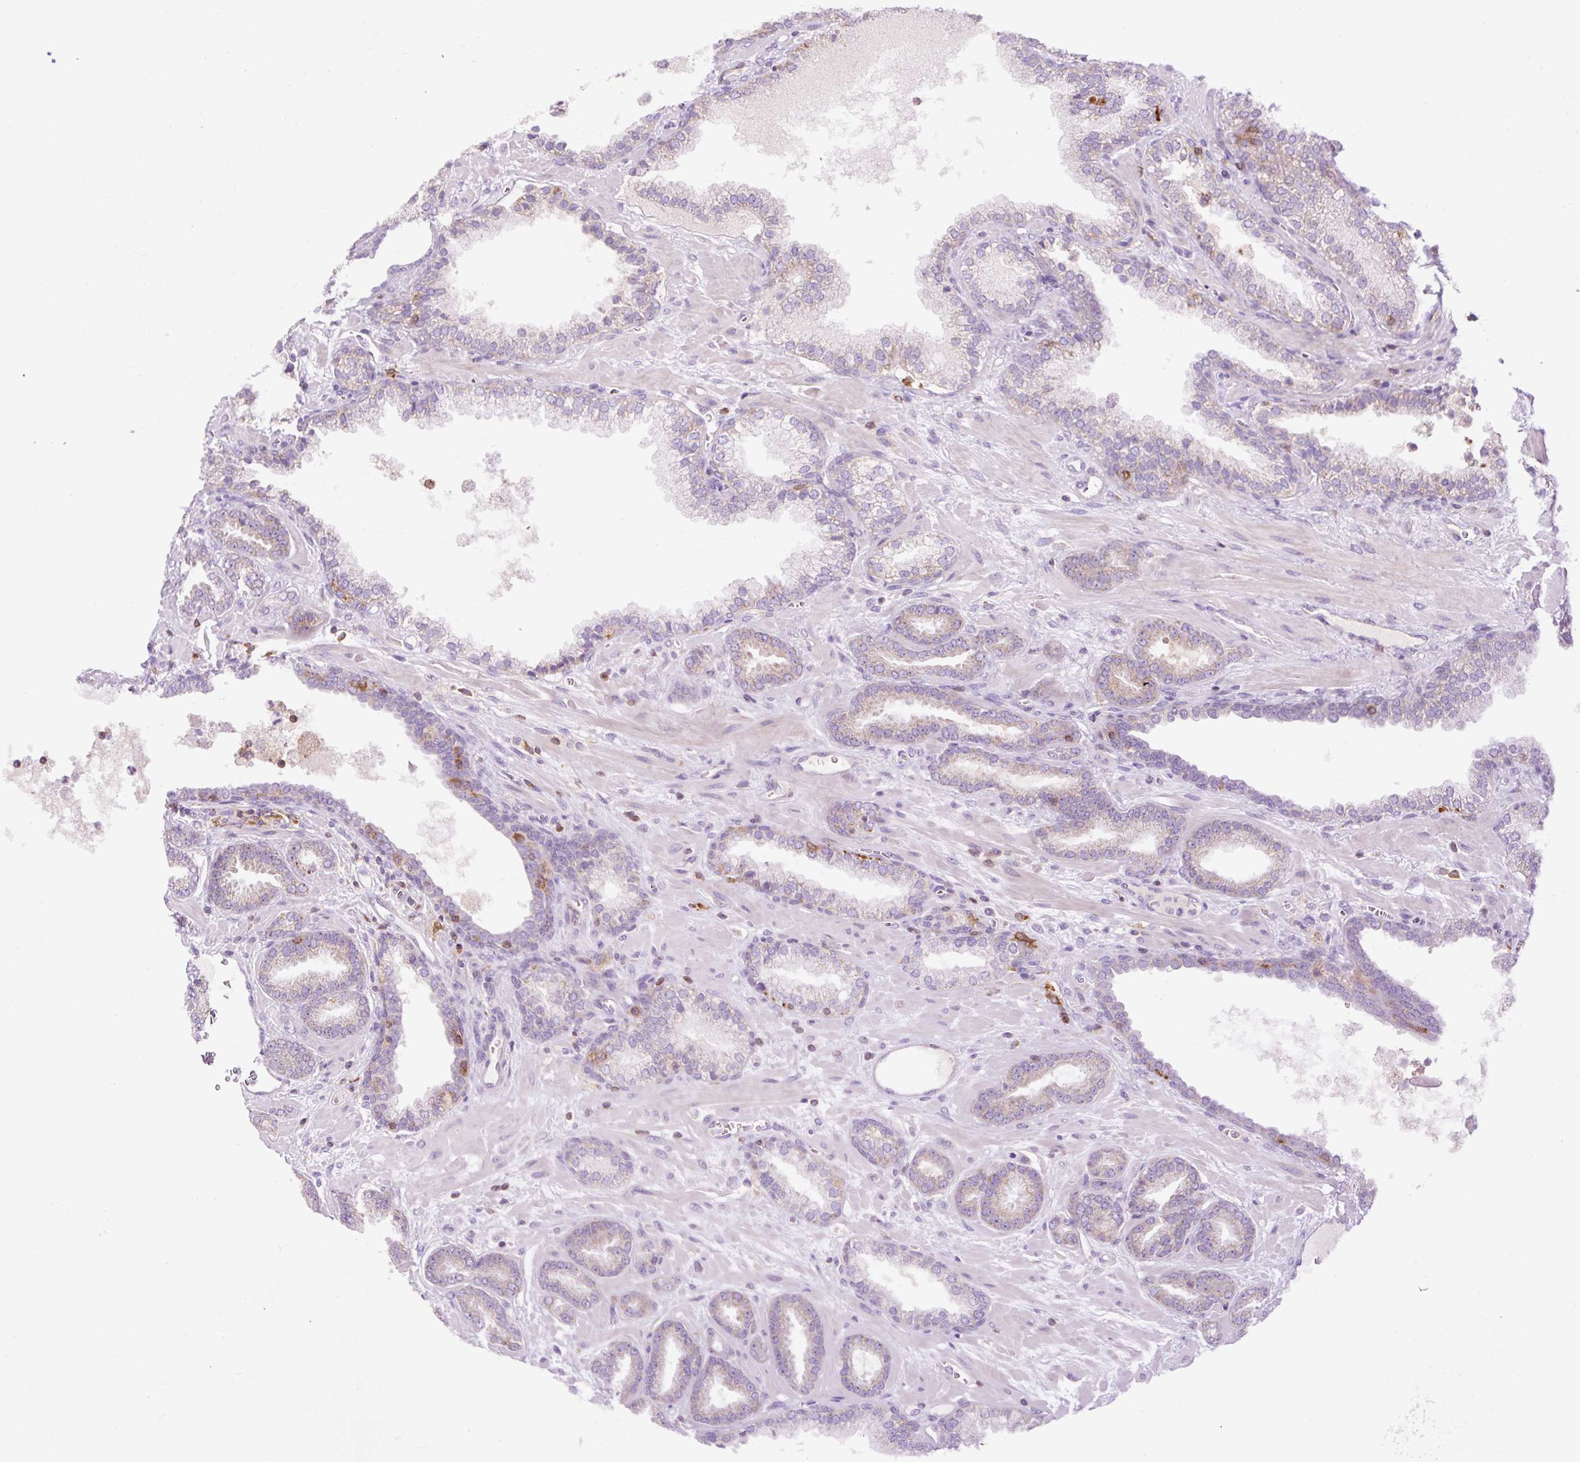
{"staining": {"intensity": "moderate", "quantity": "25%-75%", "location": "cytoplasmic/membranous"}, "tissue": "prostate cancer", "cell_type": "Tumor cells", "image_type": "cancer", "snomed": [{"axis": "morphology", "description": "Adenocarcinoma, Low grade"}, {"axis": "topography", "description": "Prostate"}], "caption": "Moderate cytoplasmic/membranous staining is seen in approximately 25%-75% of tumor cells in prostate low-grade adenocarcinoma.", "gene": "CD83", "patient": {"sex": "male", "age": 62}}